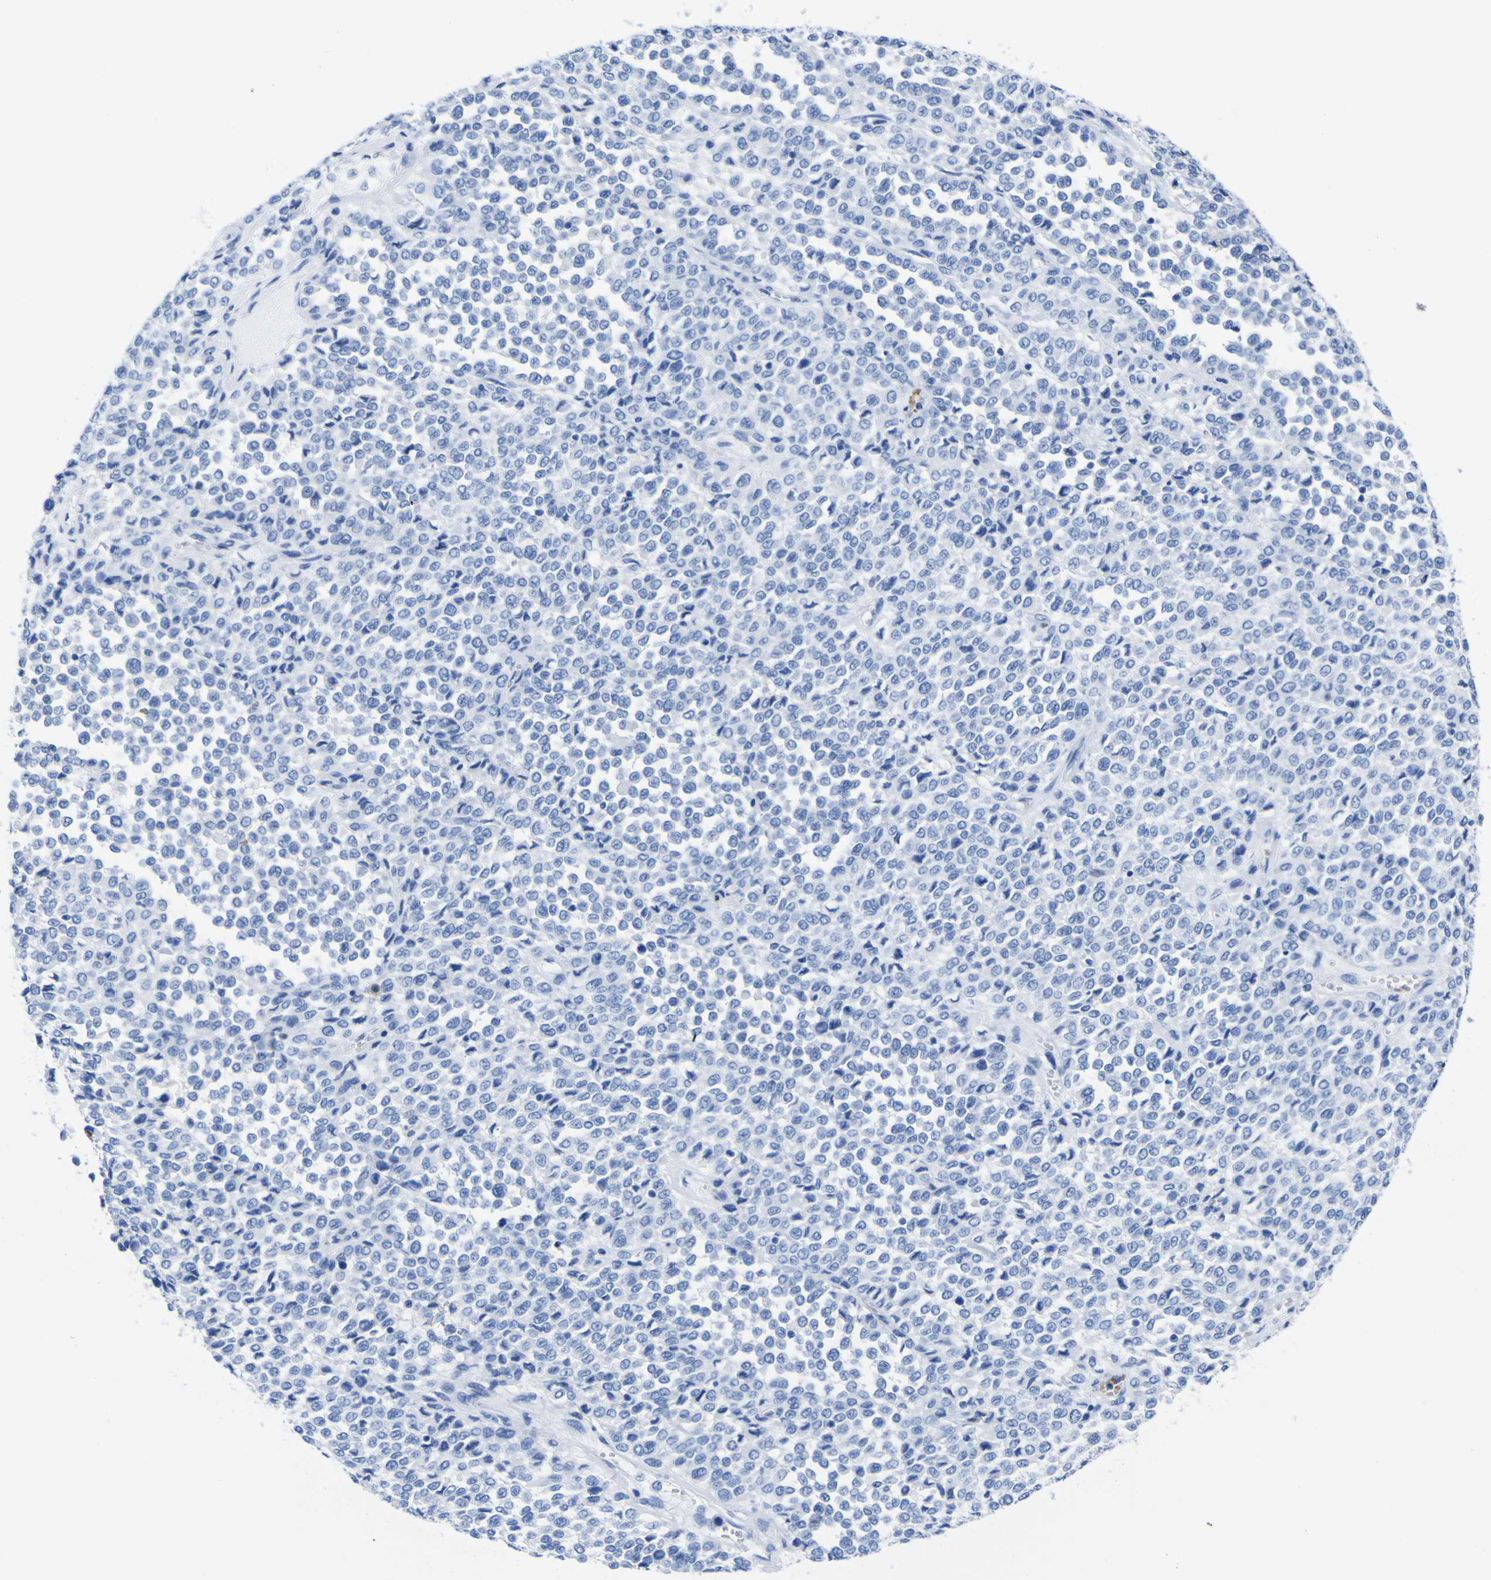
{"staining": {"intensity": "negative", "quantity": "none", "location": "none"}, "tissue": "melanoma", "cell_type": "Tumor cells", "image_type": "cancer", "snomed": [{"axis": "morphology", "description": "Malignant melanoma, Metastatic site"}, {"axis": "topography", "description": "Pancreas"}], "caption": "Human malignant melanoma (metastatic site) stained for a protein using immunohistochemistry (IHC) demonstrates no positivity in tumor cells.", "gene": "DACH1", "patient": {"sex": "female", "age": 30}}